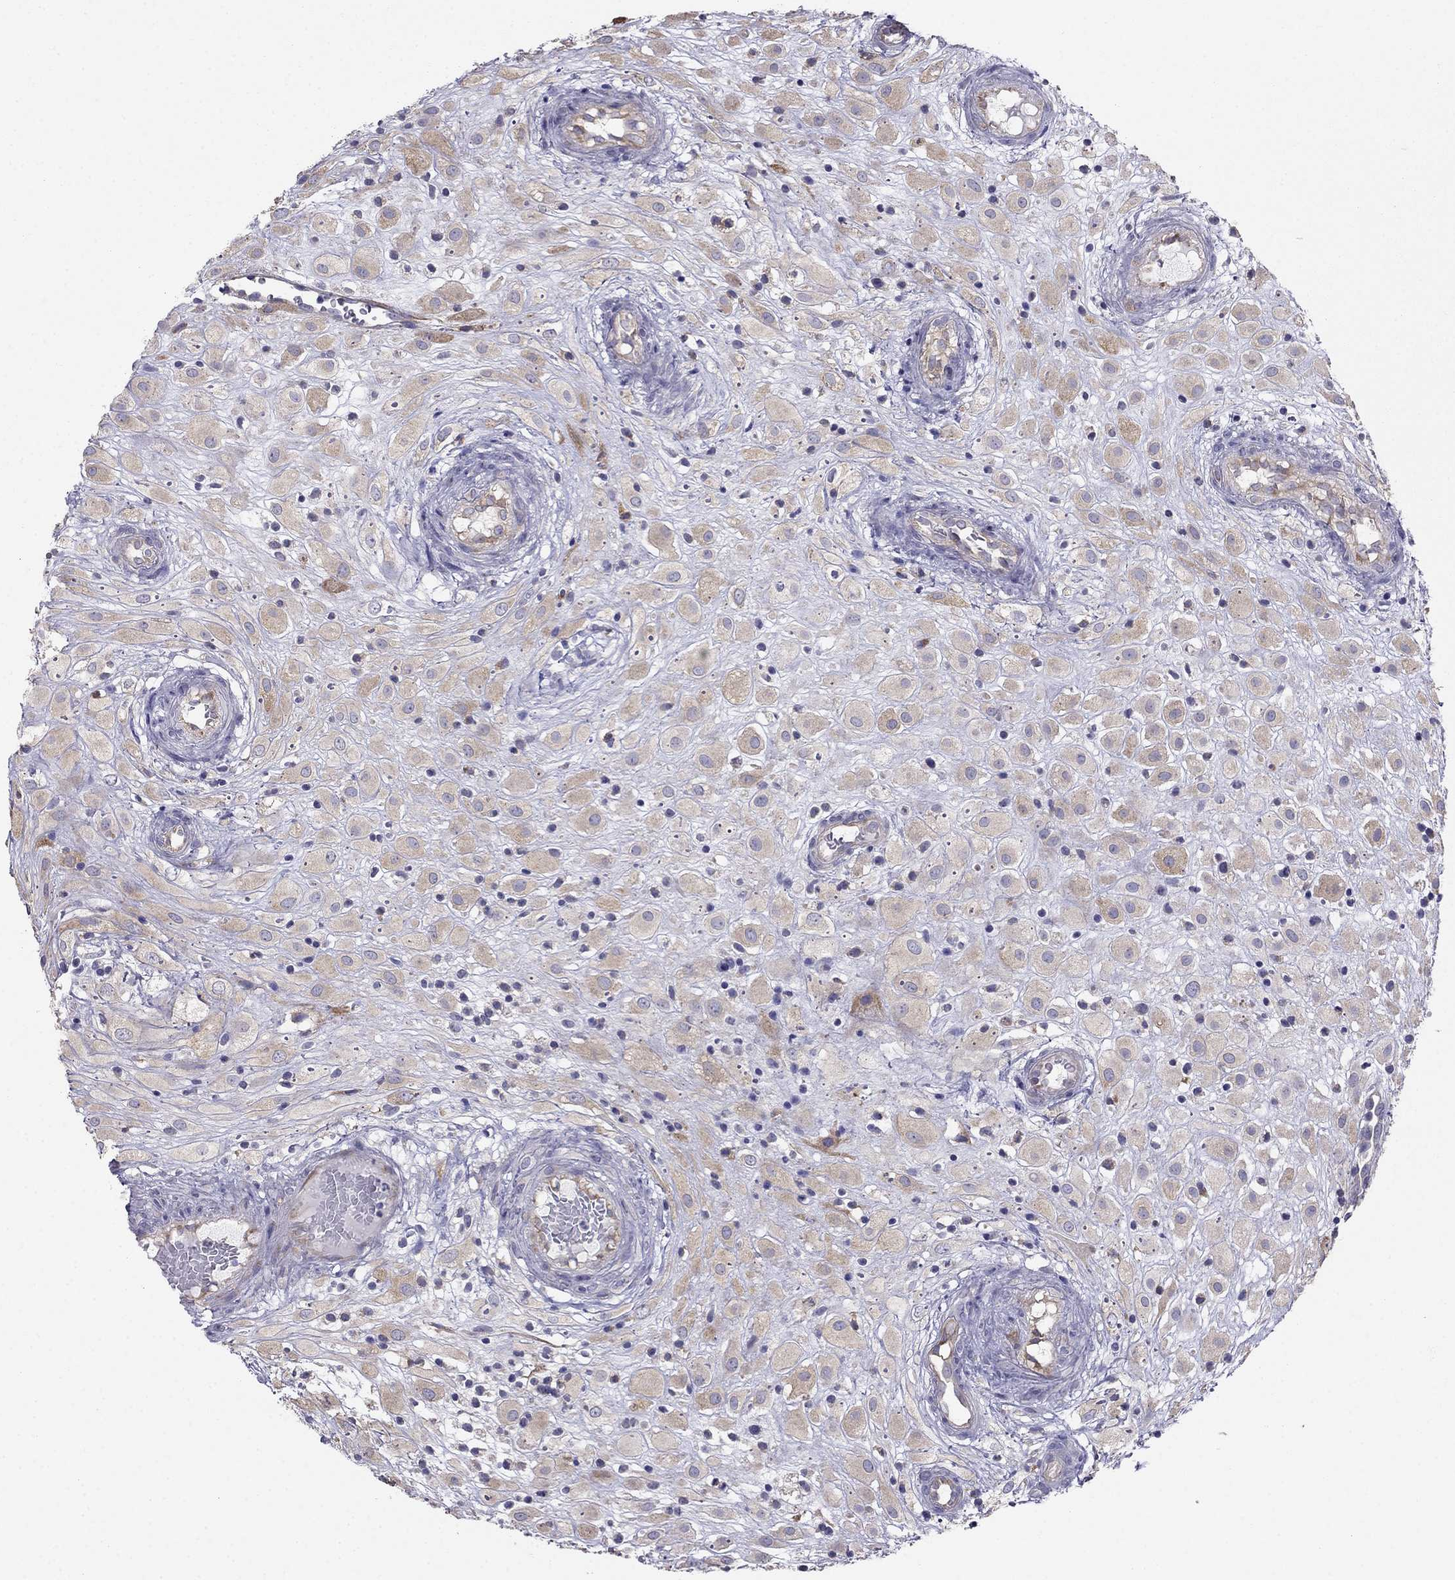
{"staining": {"intensity": "weak", "quantity": ">75%", "location": "cytoplasmic/membranous"}, "tissue": "placenta", "cell_type": "Decidual cells", "image_type": "normal", "snomed": [{"axis": "morphology", "description": "Normal tissue, NOS"}, {"axis": "topography", "description": "Placenta"}], "caption": "An image of human placenta stained for a protein reveals weak cytoplasmic/membranous brown staining in decidual cells. Using DAB (brown) and hematoxylin (blue) stains, captured at high magnification using brightfield microscopy.", "gene": "LONRF2", "patient": {"sex": "female", "age": 24}}